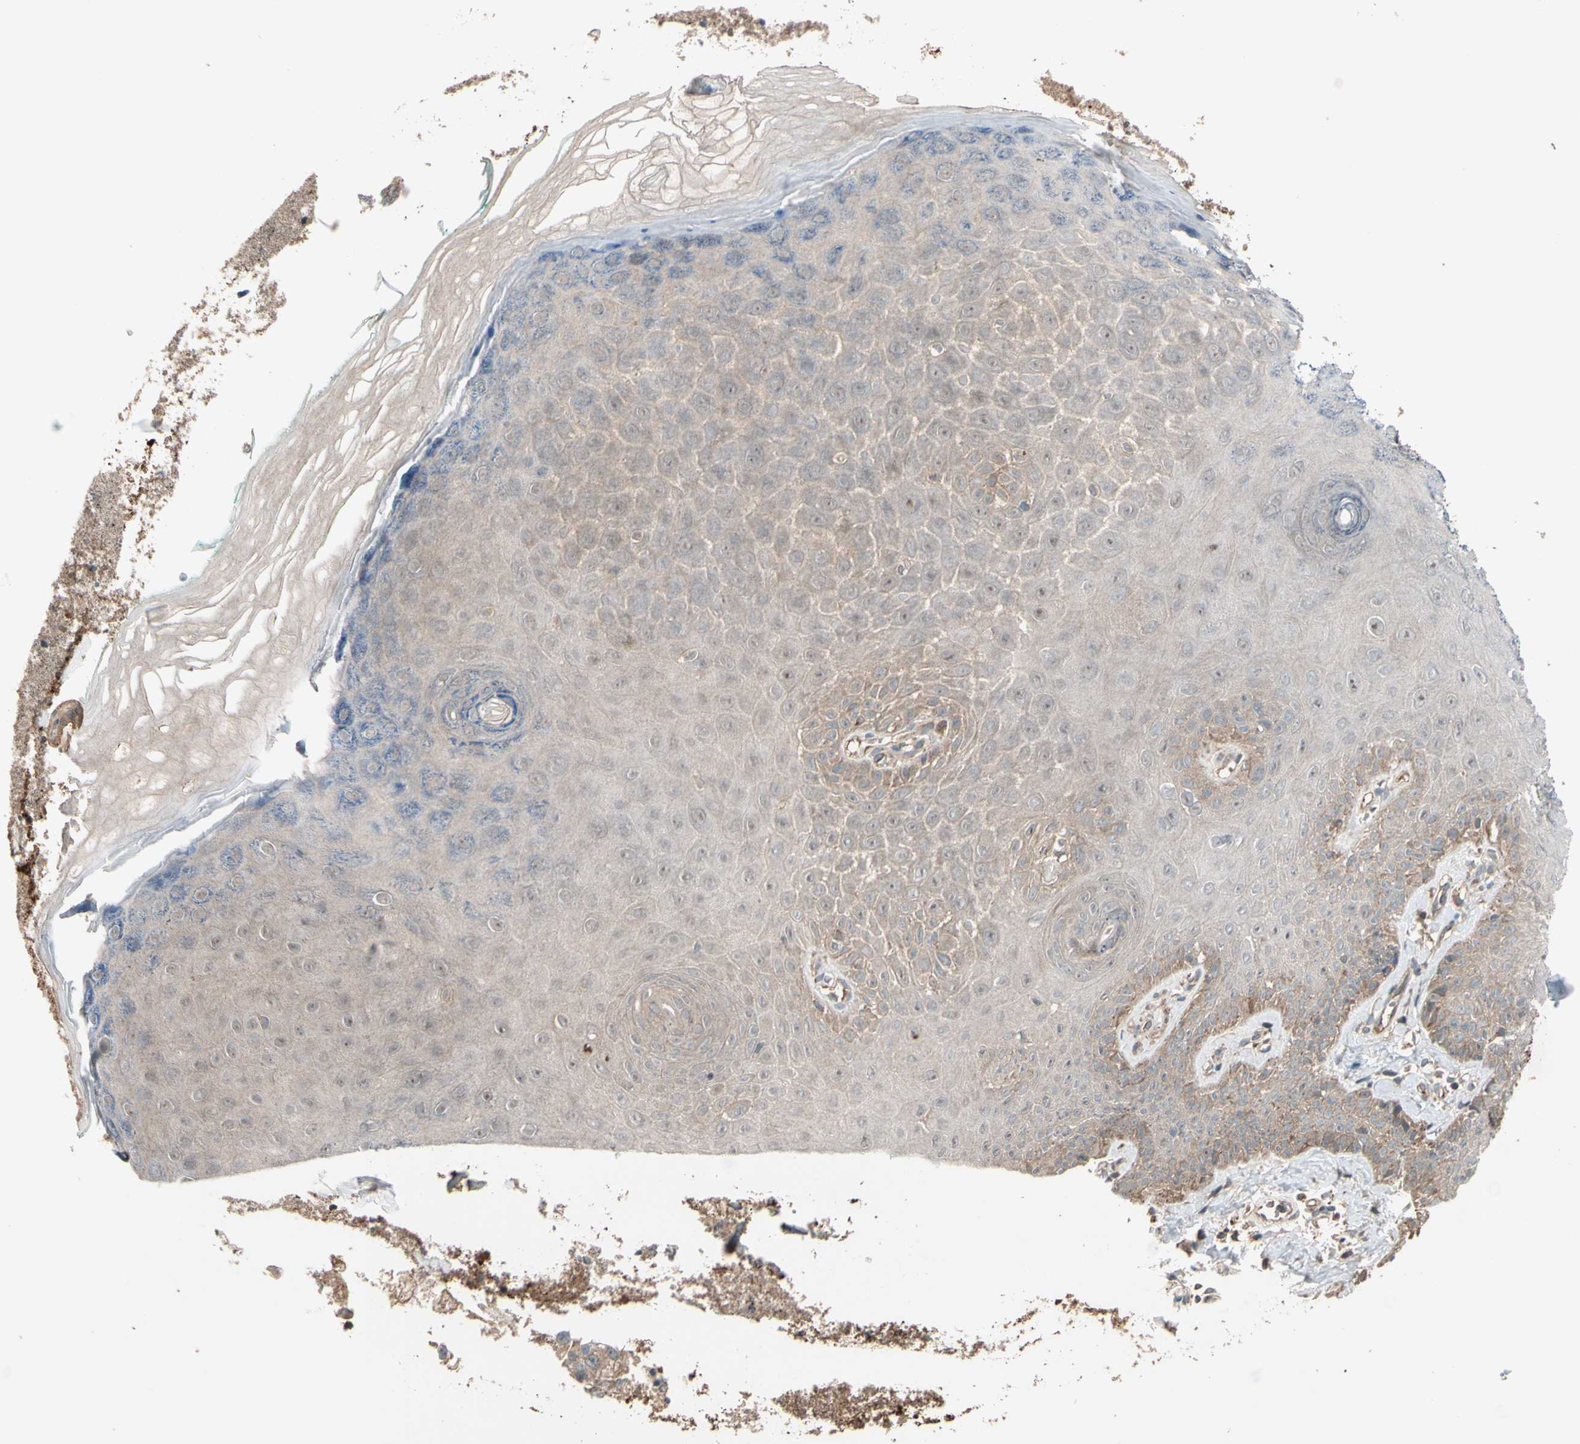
{"staining": {"intensity": "moderate", "quantity": ">75%", "location": "cytoplasmic/membranous"}, "tissue": "skin", "cell_type": "Fibroblasts", "image_type": "normal", "snomed": [{"axis": "morphology", "description": "Normal tissue, NOS"}, {"axis": "topography", "description": "Skin"}], "caption": "This histopathology image reveals IHC staining of normal human skin, with medium moderate cytoplasmic/membranous expression in approximately >75% of fibroblasts.", "gene": "ACVR1C", "patient": {"sex": "male", "age": 26}}